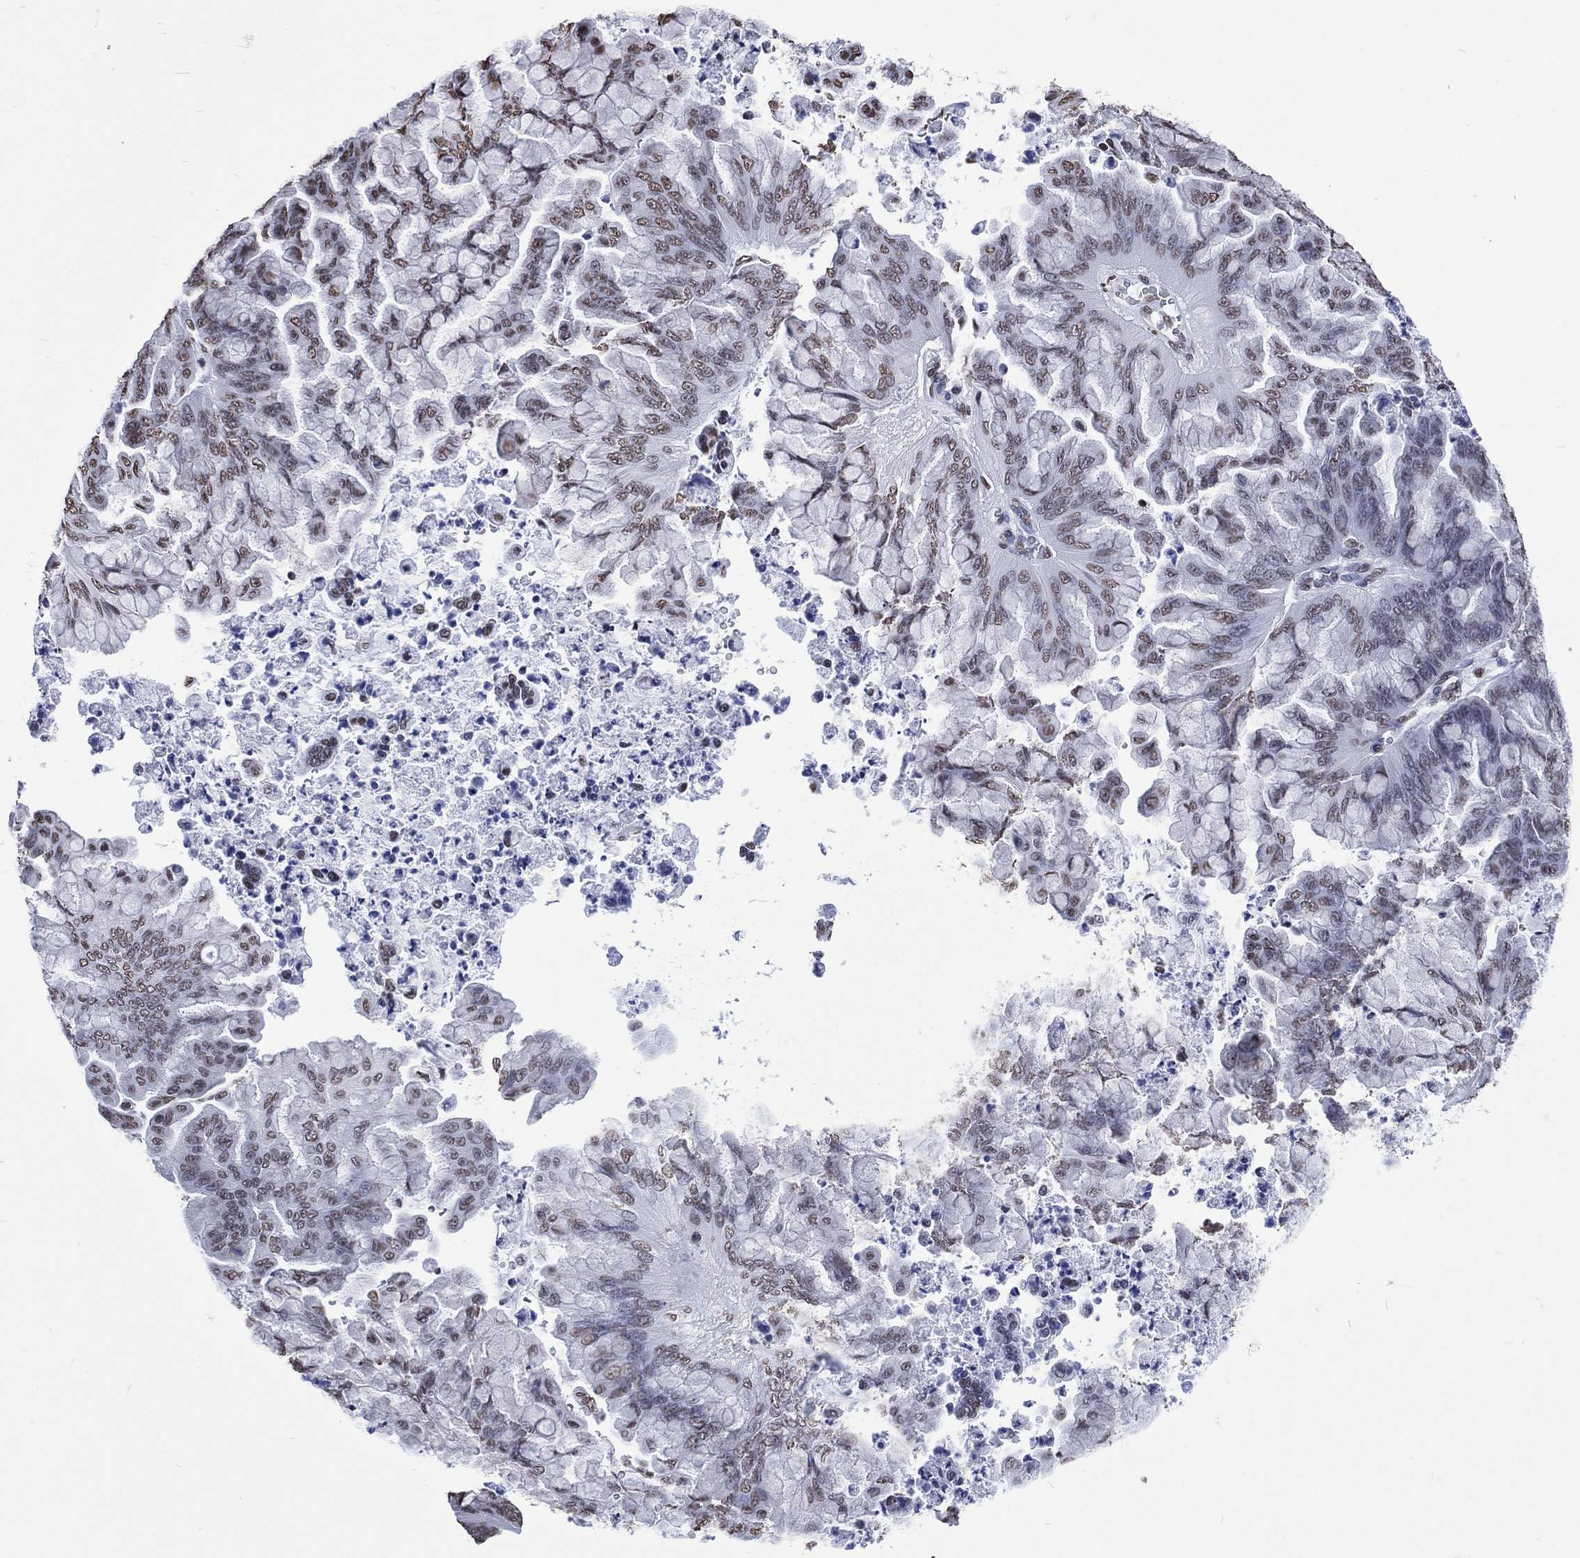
{"staining": {"intensity": "moderate", "quantity": "<25%", "location": "nuclear"}, "tissue": "ovarian cancer", "cell_type": "Tumor cells", "image_type": "cancer", "snomed": [{"axis": "morphology", "description": "Cystadenocarcinoma, mucinous, NOS"}, {"axis": "topography", "description": "Ovary"}], "caption": "An image showing moderate nuclear expression in about <25% of tumor cells in ovarian cancer, as visualized by brown immunohistochemical staining.", "gene": "RETREG2", "patient": {"sex": "female", "age": 67}}